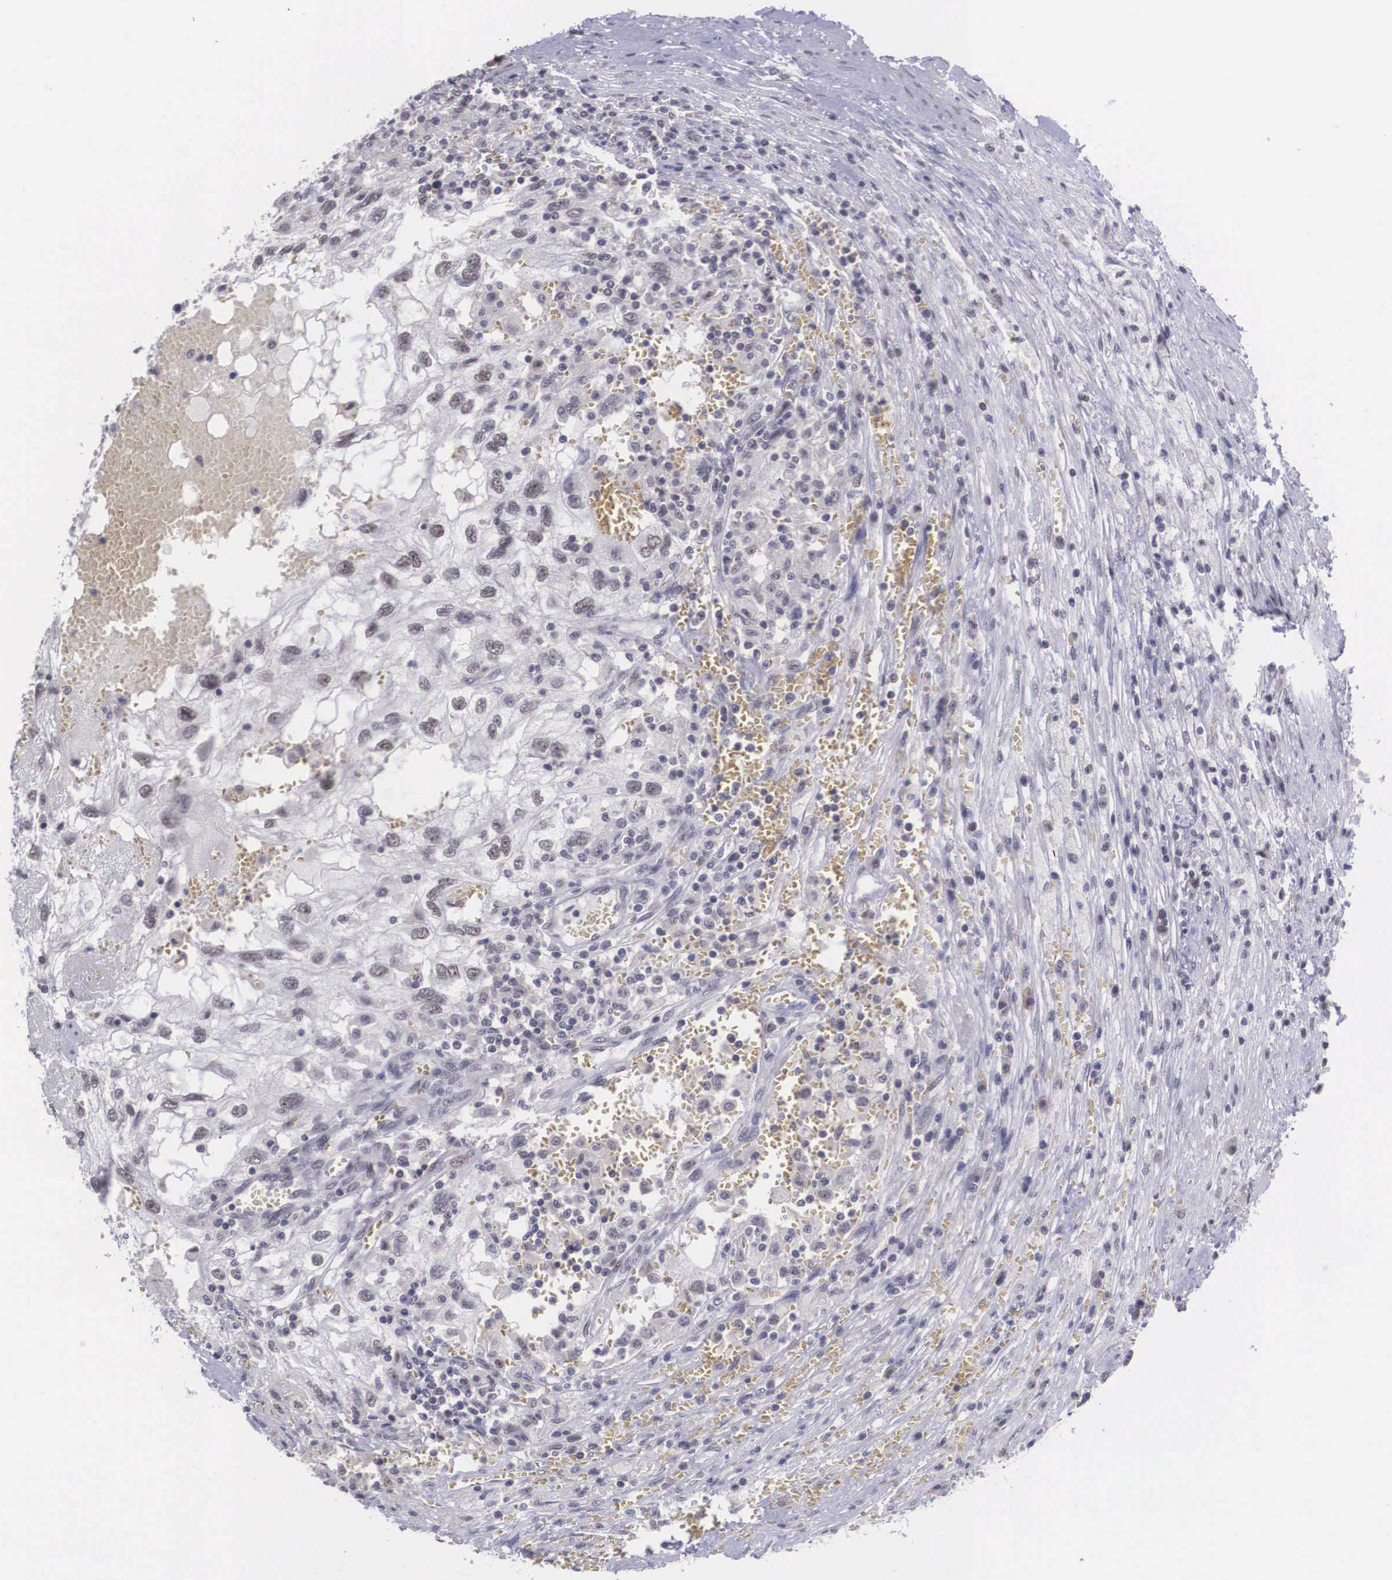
{"staining": {"intensity": "weak", "quantity": "<25%", "location": "nuclear"}, "tissue": "renal cancer", "cell_type": "Tumor cells", "image_type": "cancer", "snomed": [{"axis": "morphology", "description": "Normal tissue, NOS"}, {"axis": "morphology", "description": "Adenocarcinoma, NOS"}, {"axis": "topography", "description": "Kidney"}], "caption": "Immunohistochemistry (IHC) photomicrograph of human adenocarcinoma (renal) stained for a protein (brown), which reveals no staining in tumor cells.", "gene": "ZNF275", "patient": {"sex": "male", "age": 71}}